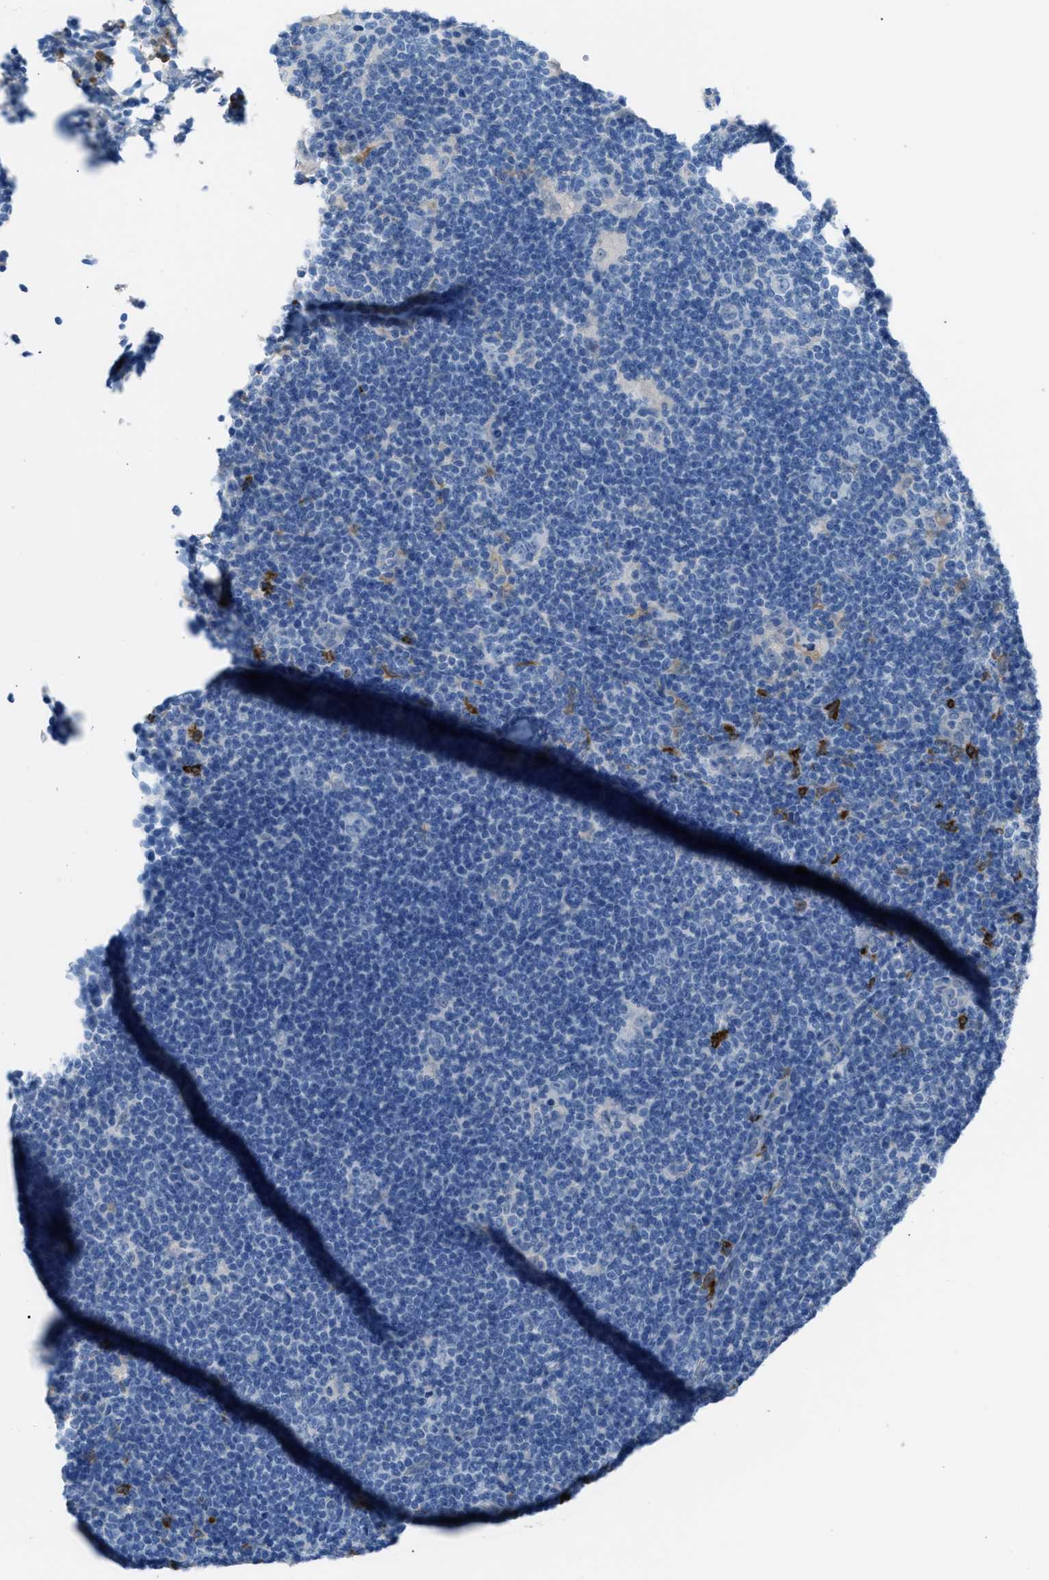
{"staining": {"intensity": "negative", "quantity": "none", "location": "none"}, "tissue": "lymphoma", "cell_type": "Tumor cells", "image_type": "cancer", "snomed": [{"axis": "morphology", "description": "Hodgkin's disease, NOS"}, {"axis": "topography", "description": "Lymph node"}], "caption": "Tumor cells are negative for protein expression in human Hodgkin's disease.", "gene": "CLEC10A", "patient": {"sex": "female", "age": 57}}